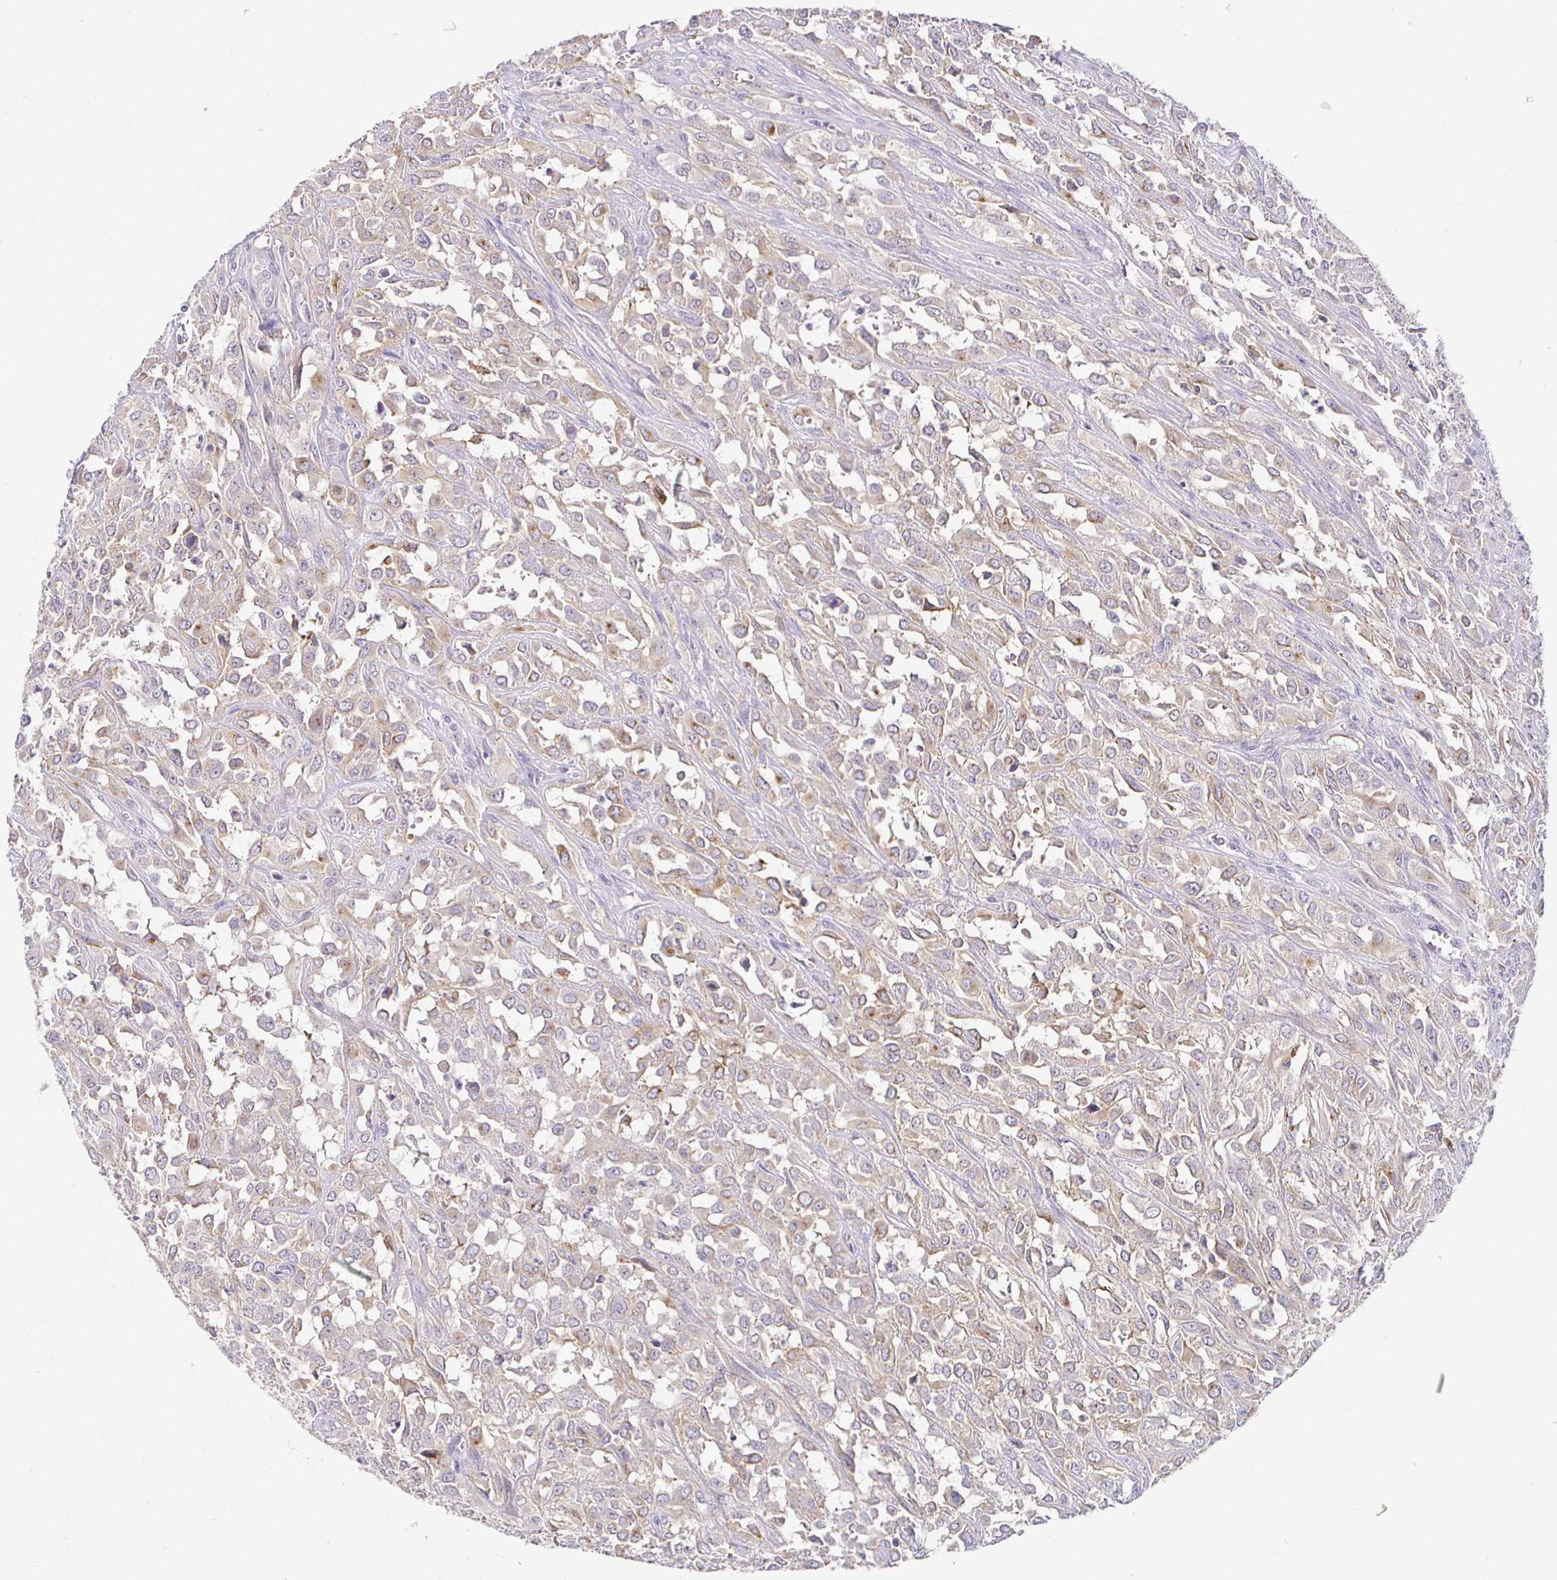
{"staining": {"intensity": "weak", "quantity": "25%-75%", "location": "cytoplasmic/membranous"}, "tissue": "urothelial cancer", "cell_type": "Tumor cells", "image_type": "cancer", "snomed": [{"axis": "morphology", "description": "Urothelial carcinoma, High grade"}, {"axis": "topography", "description": "Urinary bladder"}], "caption": "High-grade urothelial carcinoma was stained to show a protein in brown. There is low levels of weak cytoplasmic/membranous staining in about 25%-75% of tumor cells.", "gene": "SIRPA", "patient": {"sex": "male", "age": 67}}